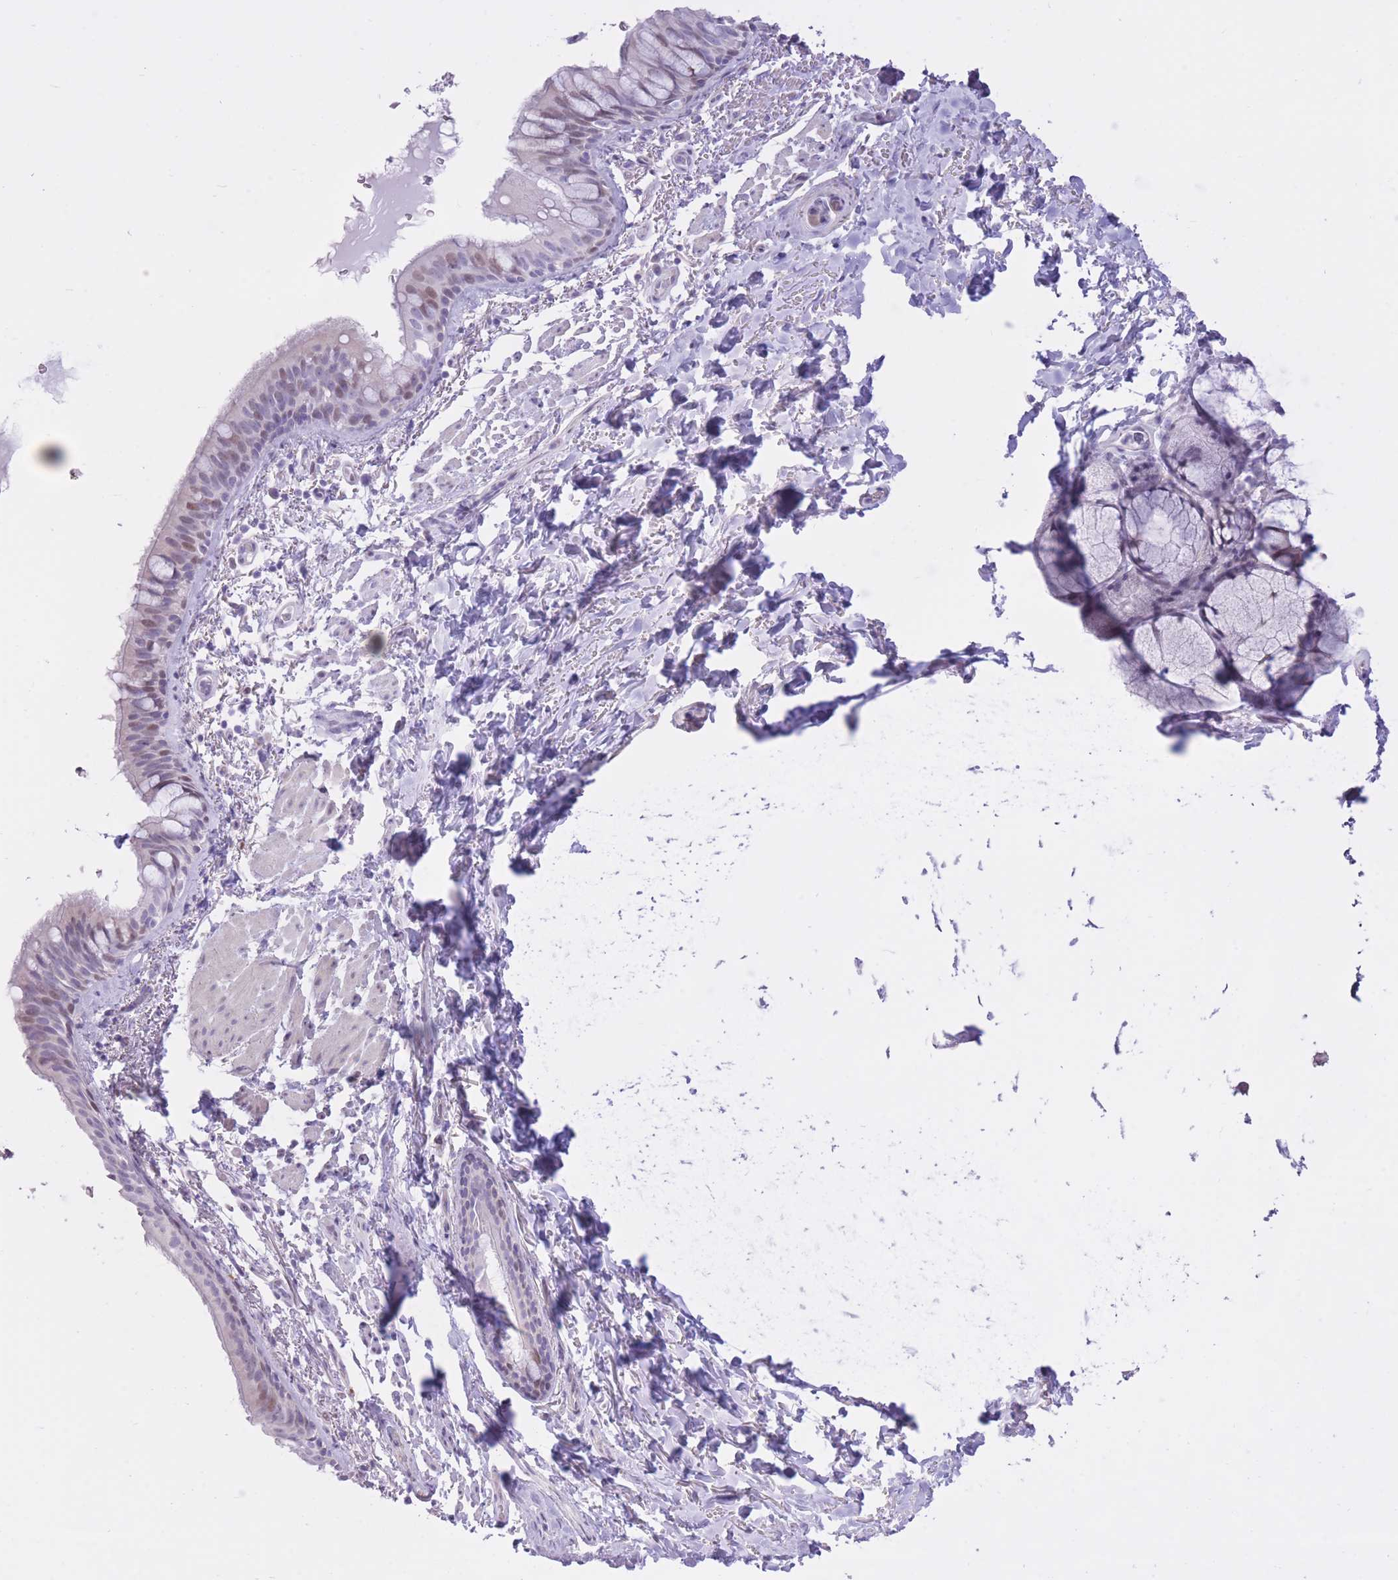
{"staining": {"intensity": "weak", "quantity": "<25%", "location": "nuclear"}, "tissue": "bronchus", "cell_type": "Respiratory epithelial cells", "image_type": "normal", "snomed": [{"axis": "morphology", "description": "Normal tissue, NOS"}, {"axis": "topography", "description": "Bronchus"}], "caption": "The immunohistochemistry photomicrograph has no significant staining in respiratory epithelial cells of bronchus.", "gene": "WDR70", "patient": {"sex": "male", "age": 70}}